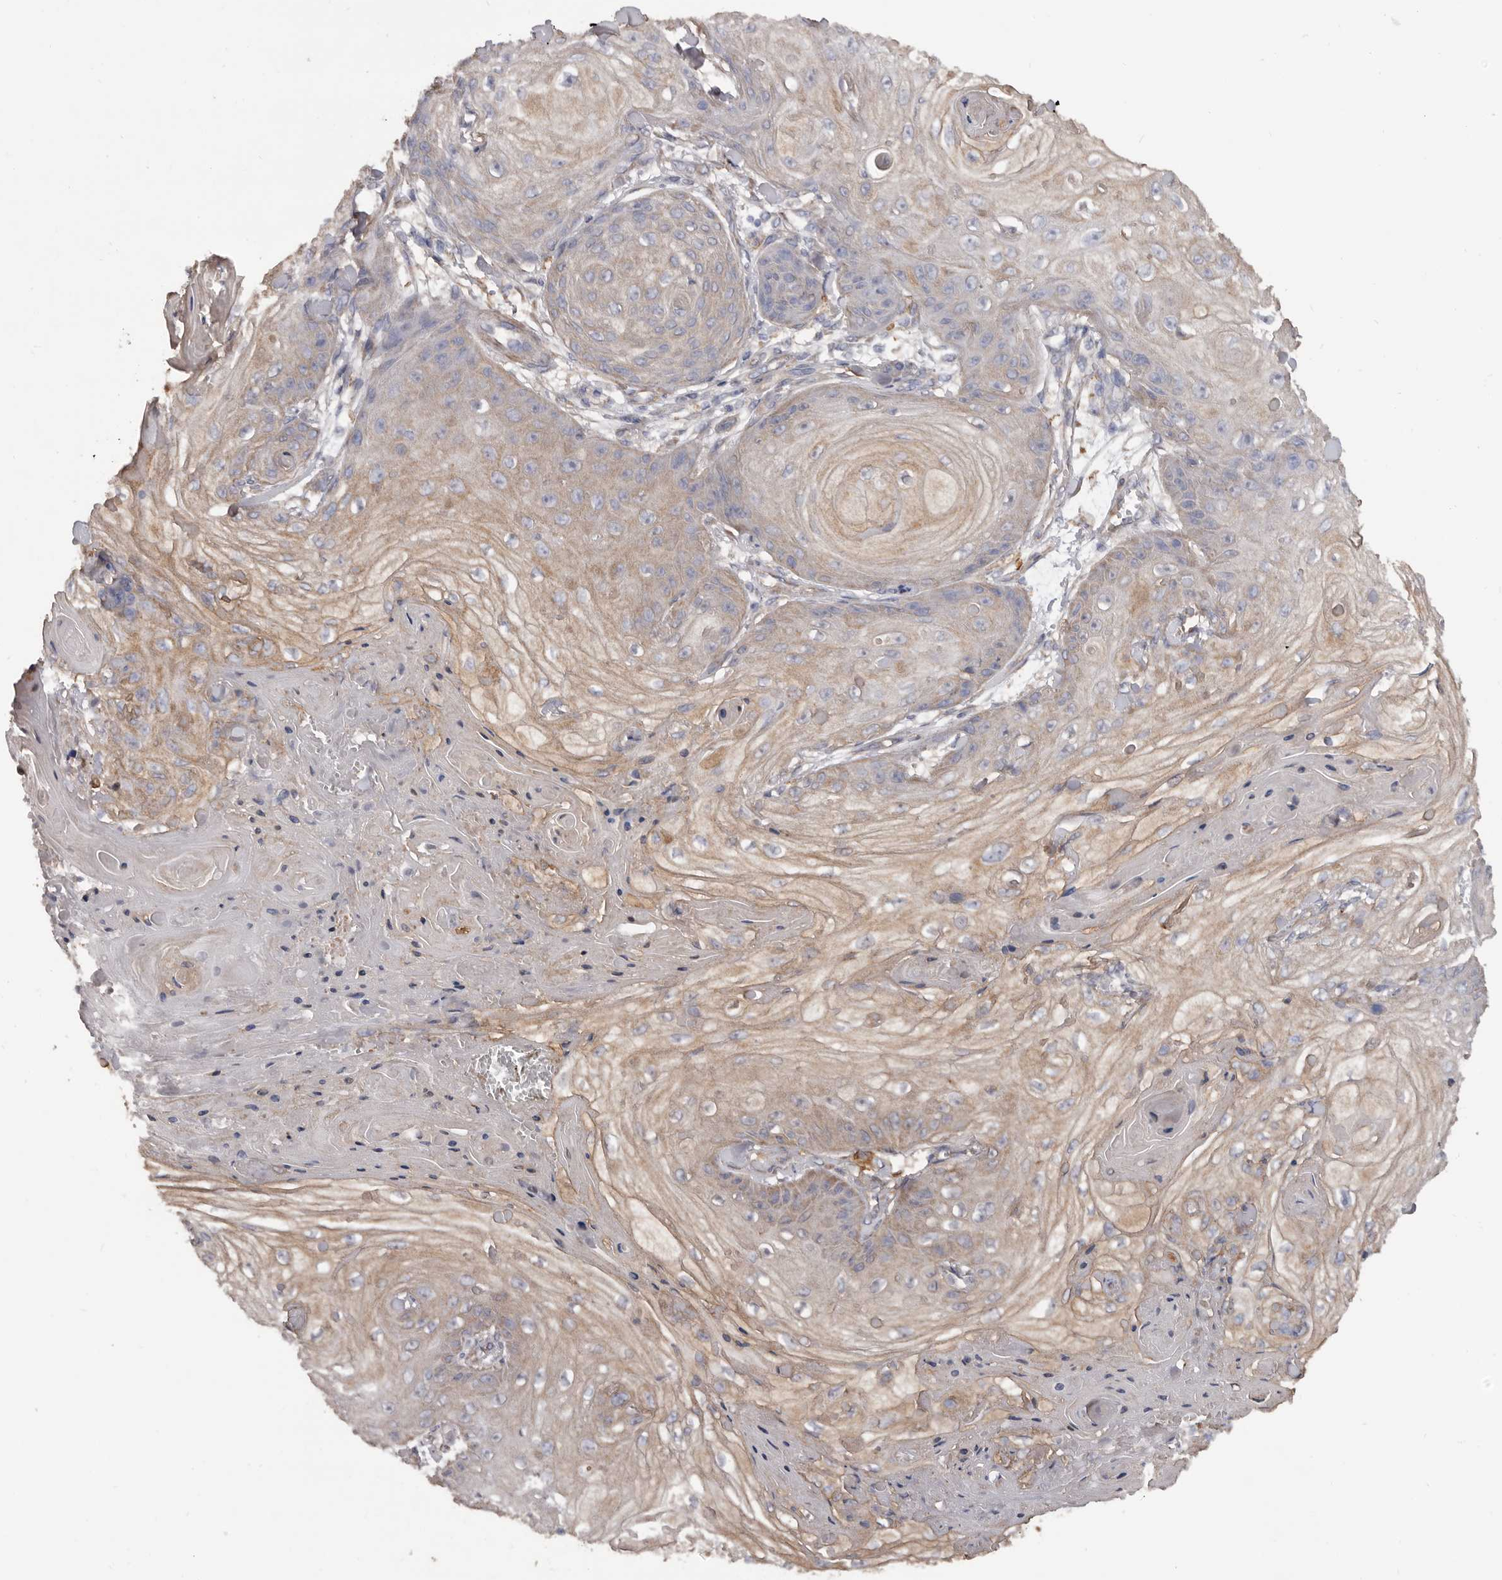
{"staining": {"intensity": "moderate", "quantity": "25%-75%", "location": "cytoplasmic/membranous"}, "tissue": "skin cancer", "cell_type": "Tumor cells", "image_type": "cancer", "snomed": [{"axis": "morphology", "description": "Squamous cell carcinoma, NOS"}, {"axis": "topography", "description": "Skin"}], "caption": "A medium amount of moderate cytoplasmic/membranous positivity is appreciated in approximately 25%-75% of tumor cells in skin squamous cell carcinoma tissue.", "gene": "ADAMTS2", "patient": {"sex": "male", "age": 74}}